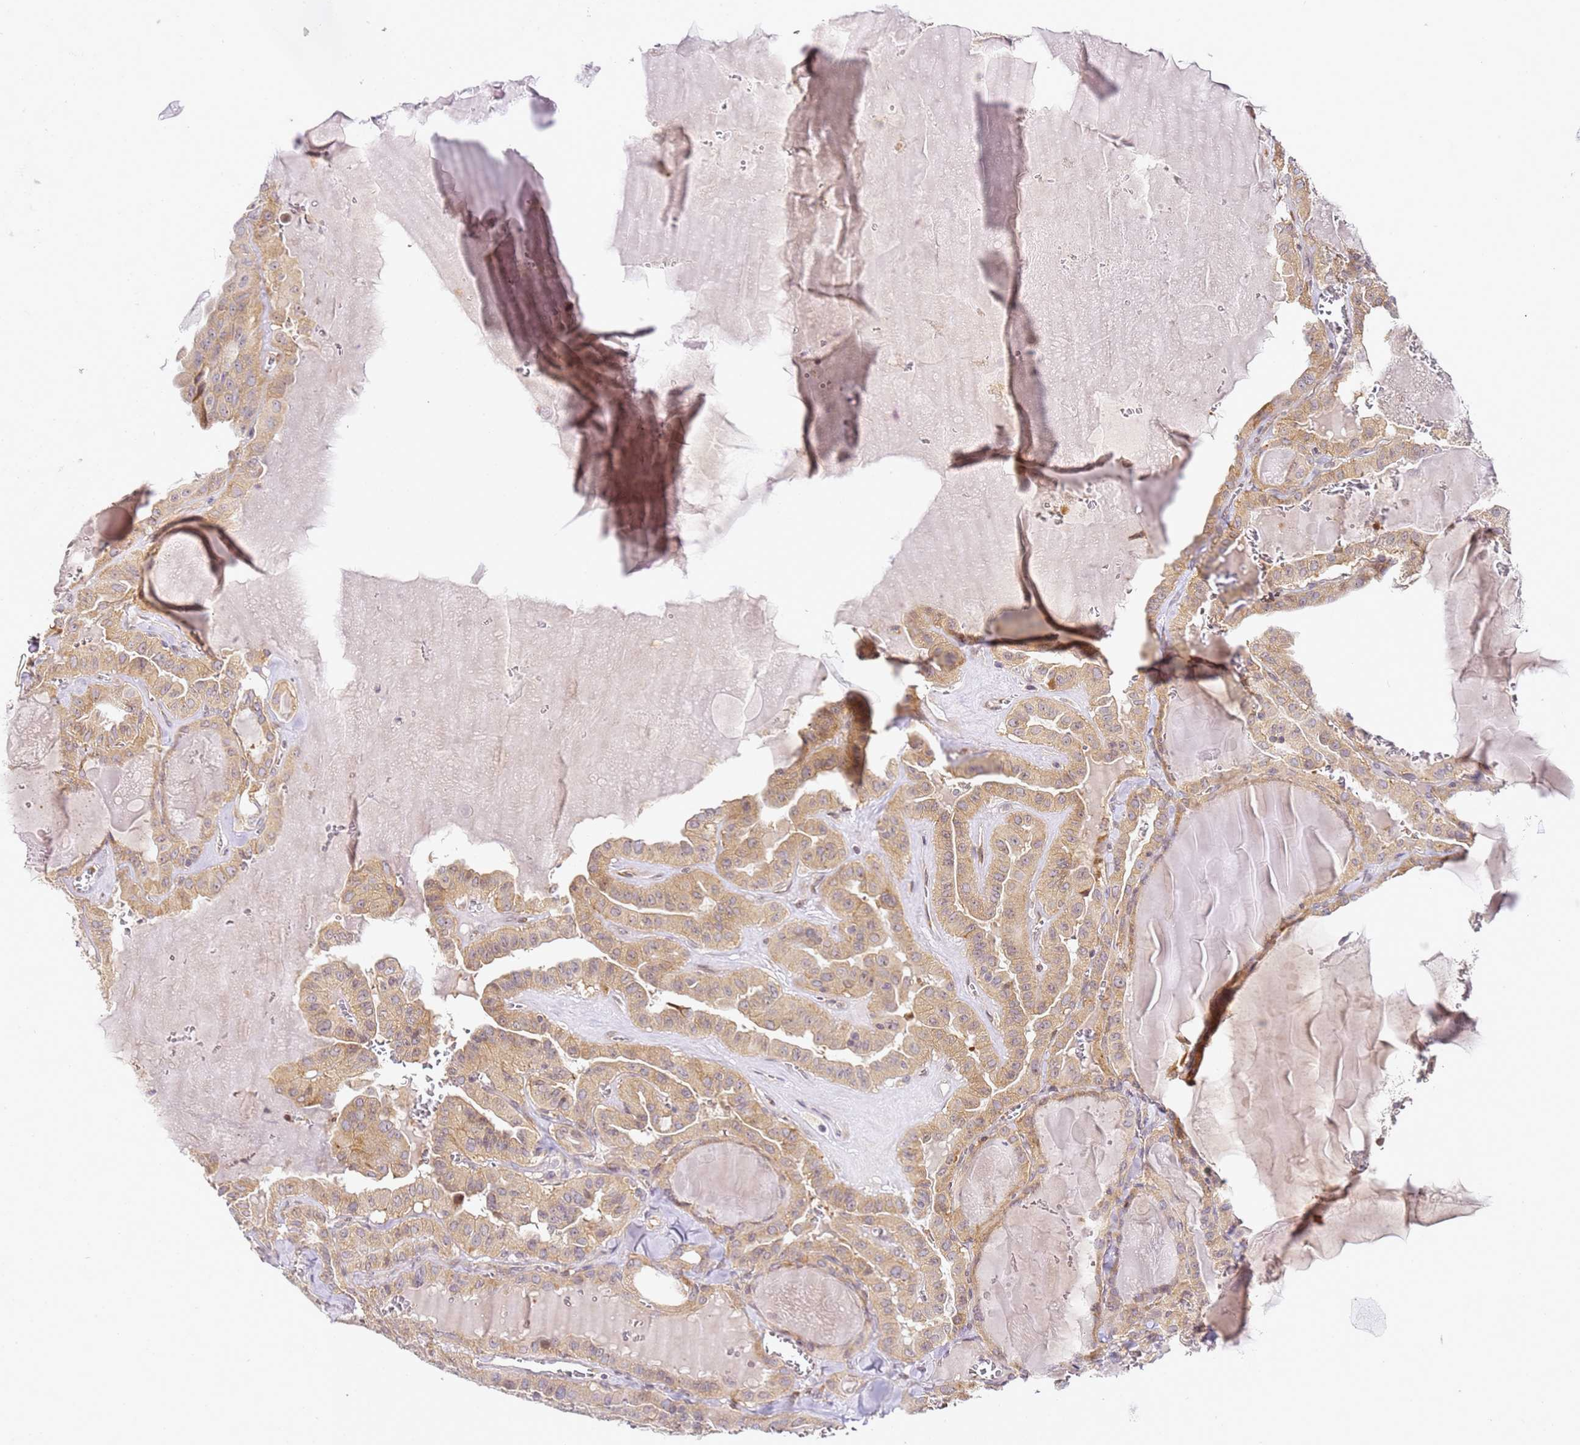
{"staining": {"intensity": "moderate", "quantity": ">75%", "location": "cytoplasmic/membranous"}, "tissue": "thyroid cancer", "cell_type": "Tumor cells", "image_type": "cancer", "snomed": [{"axis": "morphology", "description": "Papillary adenocarcinoma, NOS"}, {"axis": "topography", "description": "Thyroid gland"}], "caption": "The histopathology image exhibits a brown stain indicating the presence of a protein in the cytoplasmic/membranous of tumor cells in thyroid papillary adenocarcinoma.", "gene": "RPL13A", "patient": {"sex": "male", "age": 52}}